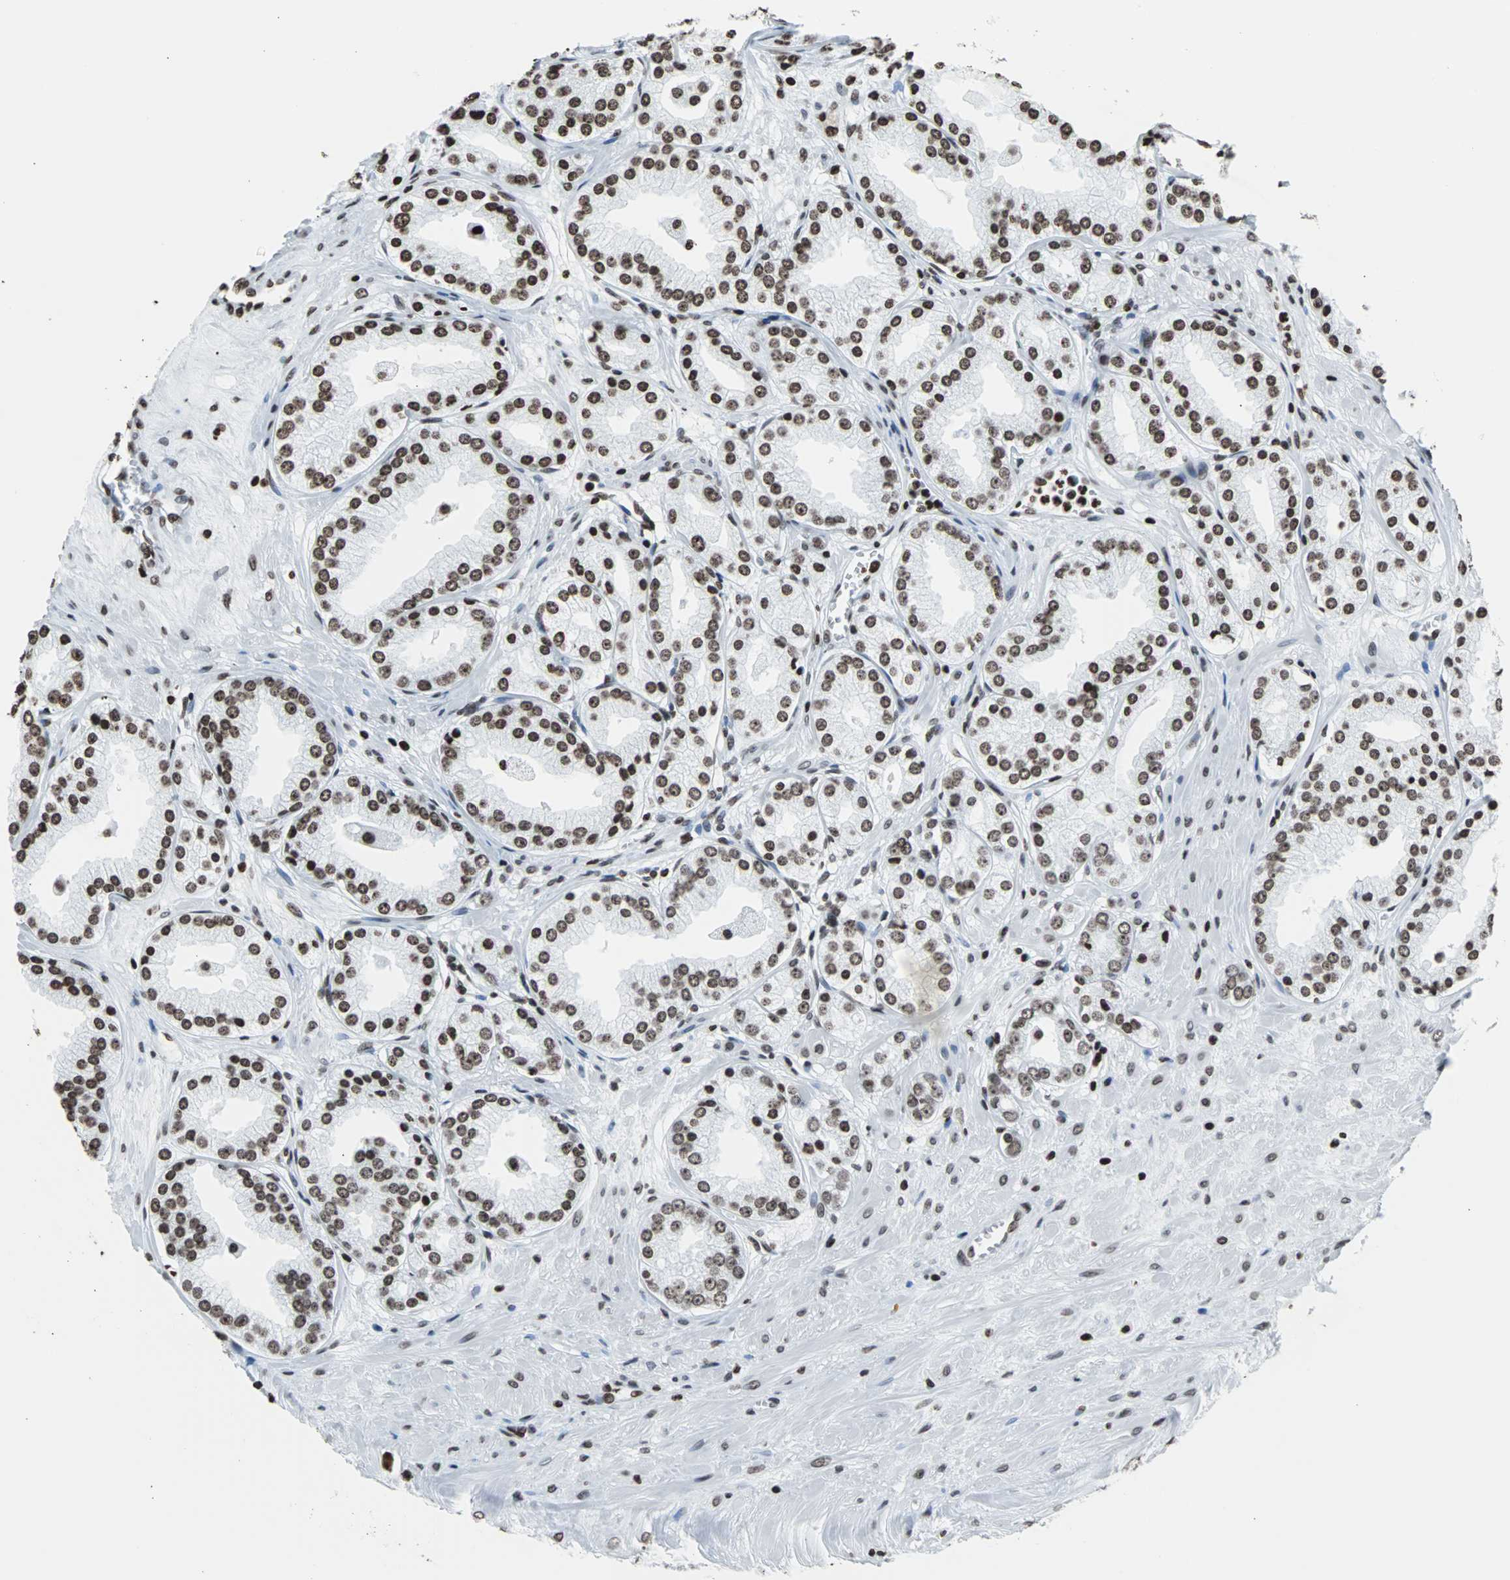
{"staining": {"intensity": "moderate", "quantity": ">75%", "location": "nuclear"}, "tissue": "prostate cancer", "cell_type": "Tumor cells", "image_type": "cancer", "snomed": [{"axis": "morphology", "description": "Adenocarcinoma, High grade"}, {"axis": "topography", "description": "Prostate"}], "caption": "Moderate nuclear positivity is seen in about >75% of tumor cells in prostate adenocarcinoma (high-grade).", "gene": "H2BC18", "patient": {"sex": "male", "age": 61}}